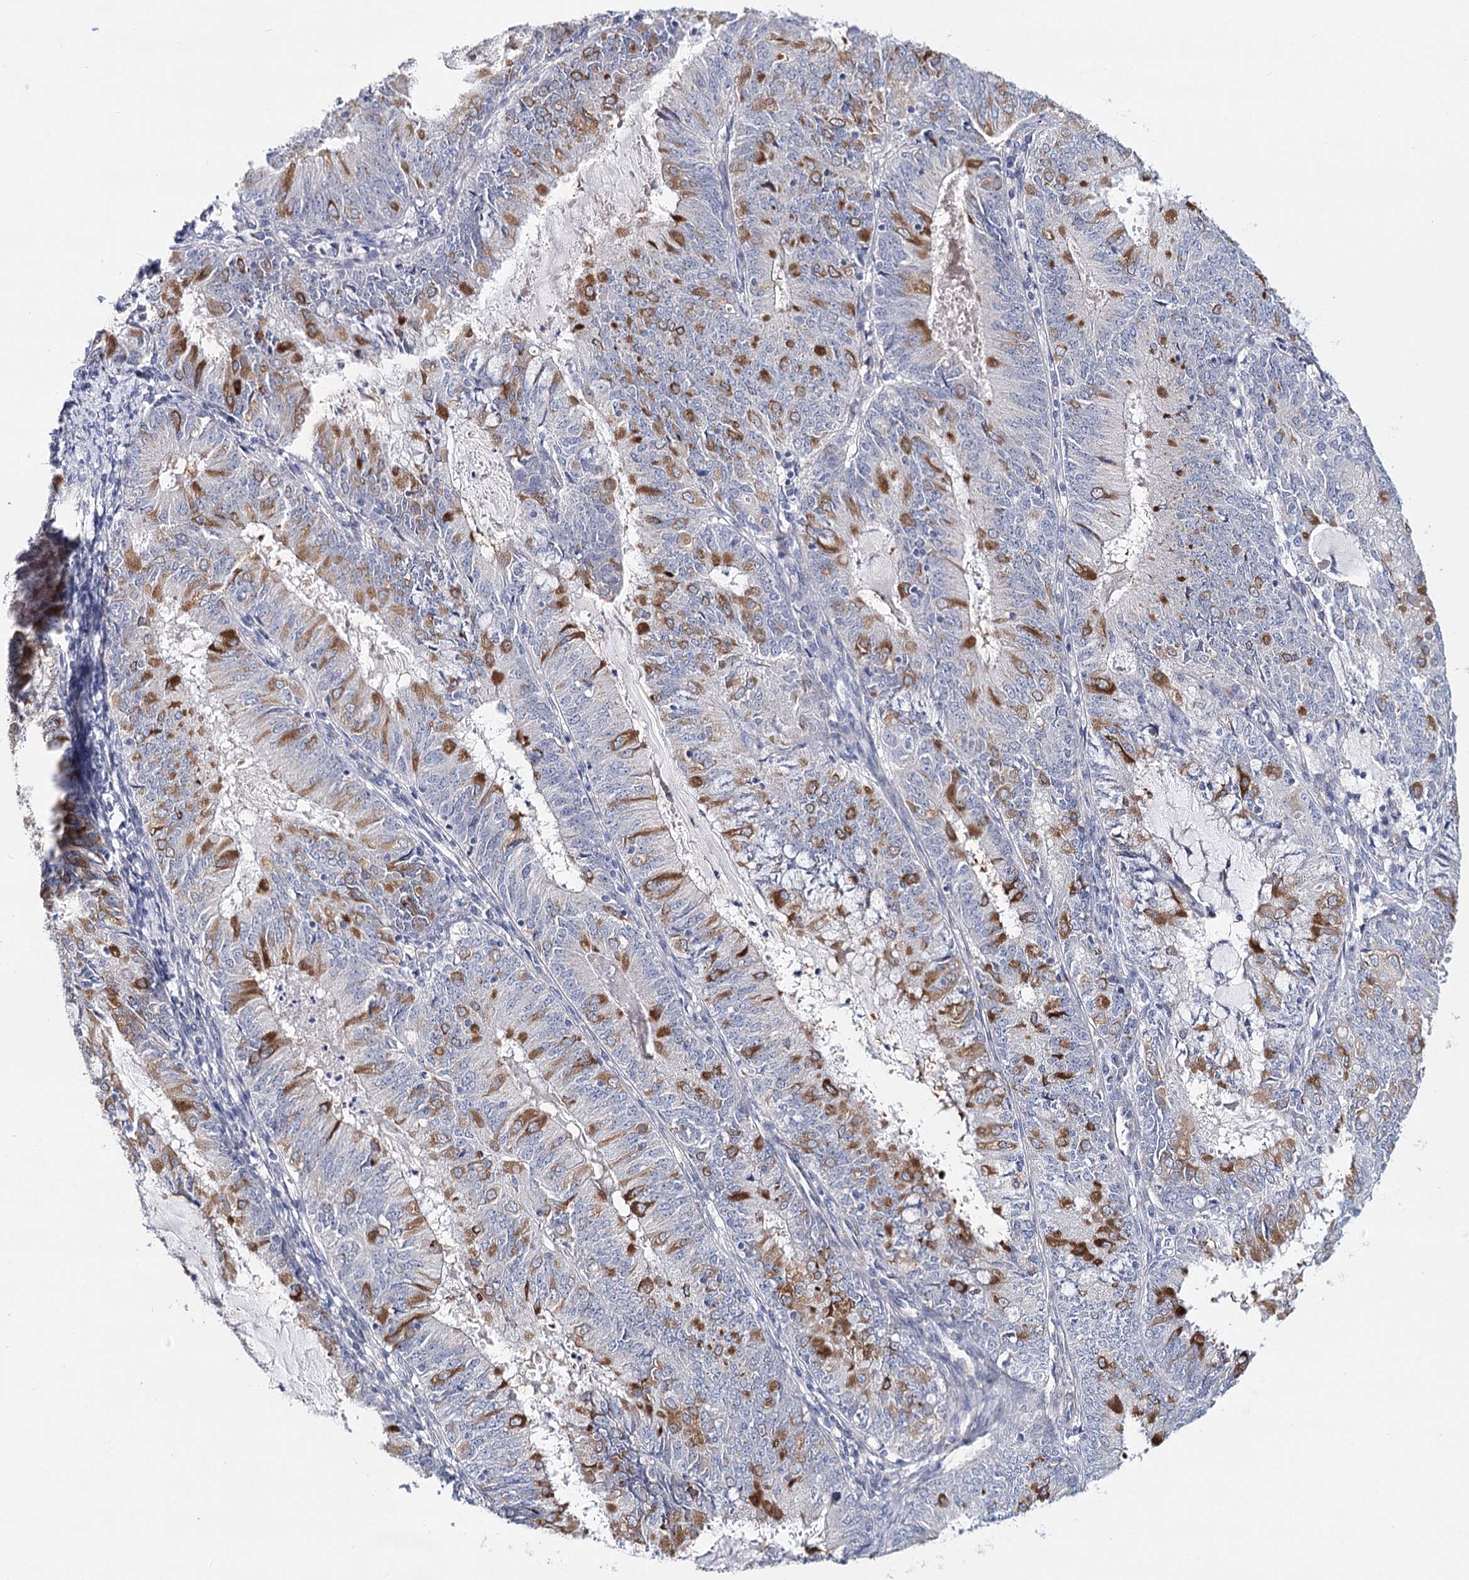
{"staining": {"intensity": "moderate", "quantity": "25%-75%", "location": "cytoplasmic/membranous"}, "tissue": "endometrial cancer", "cell_type": "Tumor cells", "image_type": "cancer", "snomed": [{"axis": "morphology", "description": "Adenocarcinoma, NOS"}, {"axis": "topography", "description": "Endometrium"}], "caption": "Immunohistochemistry histopathology image of neoplastic tissue: human endometrial cancer stained using immunohistochemistry demonstrates medium levels of moderate protein expression localized specifically in the cytoplasmic/membranous of tumor cells, appearing as a cytoplasmic/membranous brown color.", "gene": "TEX12", "patient": {"sex": "female", "age": 57}}